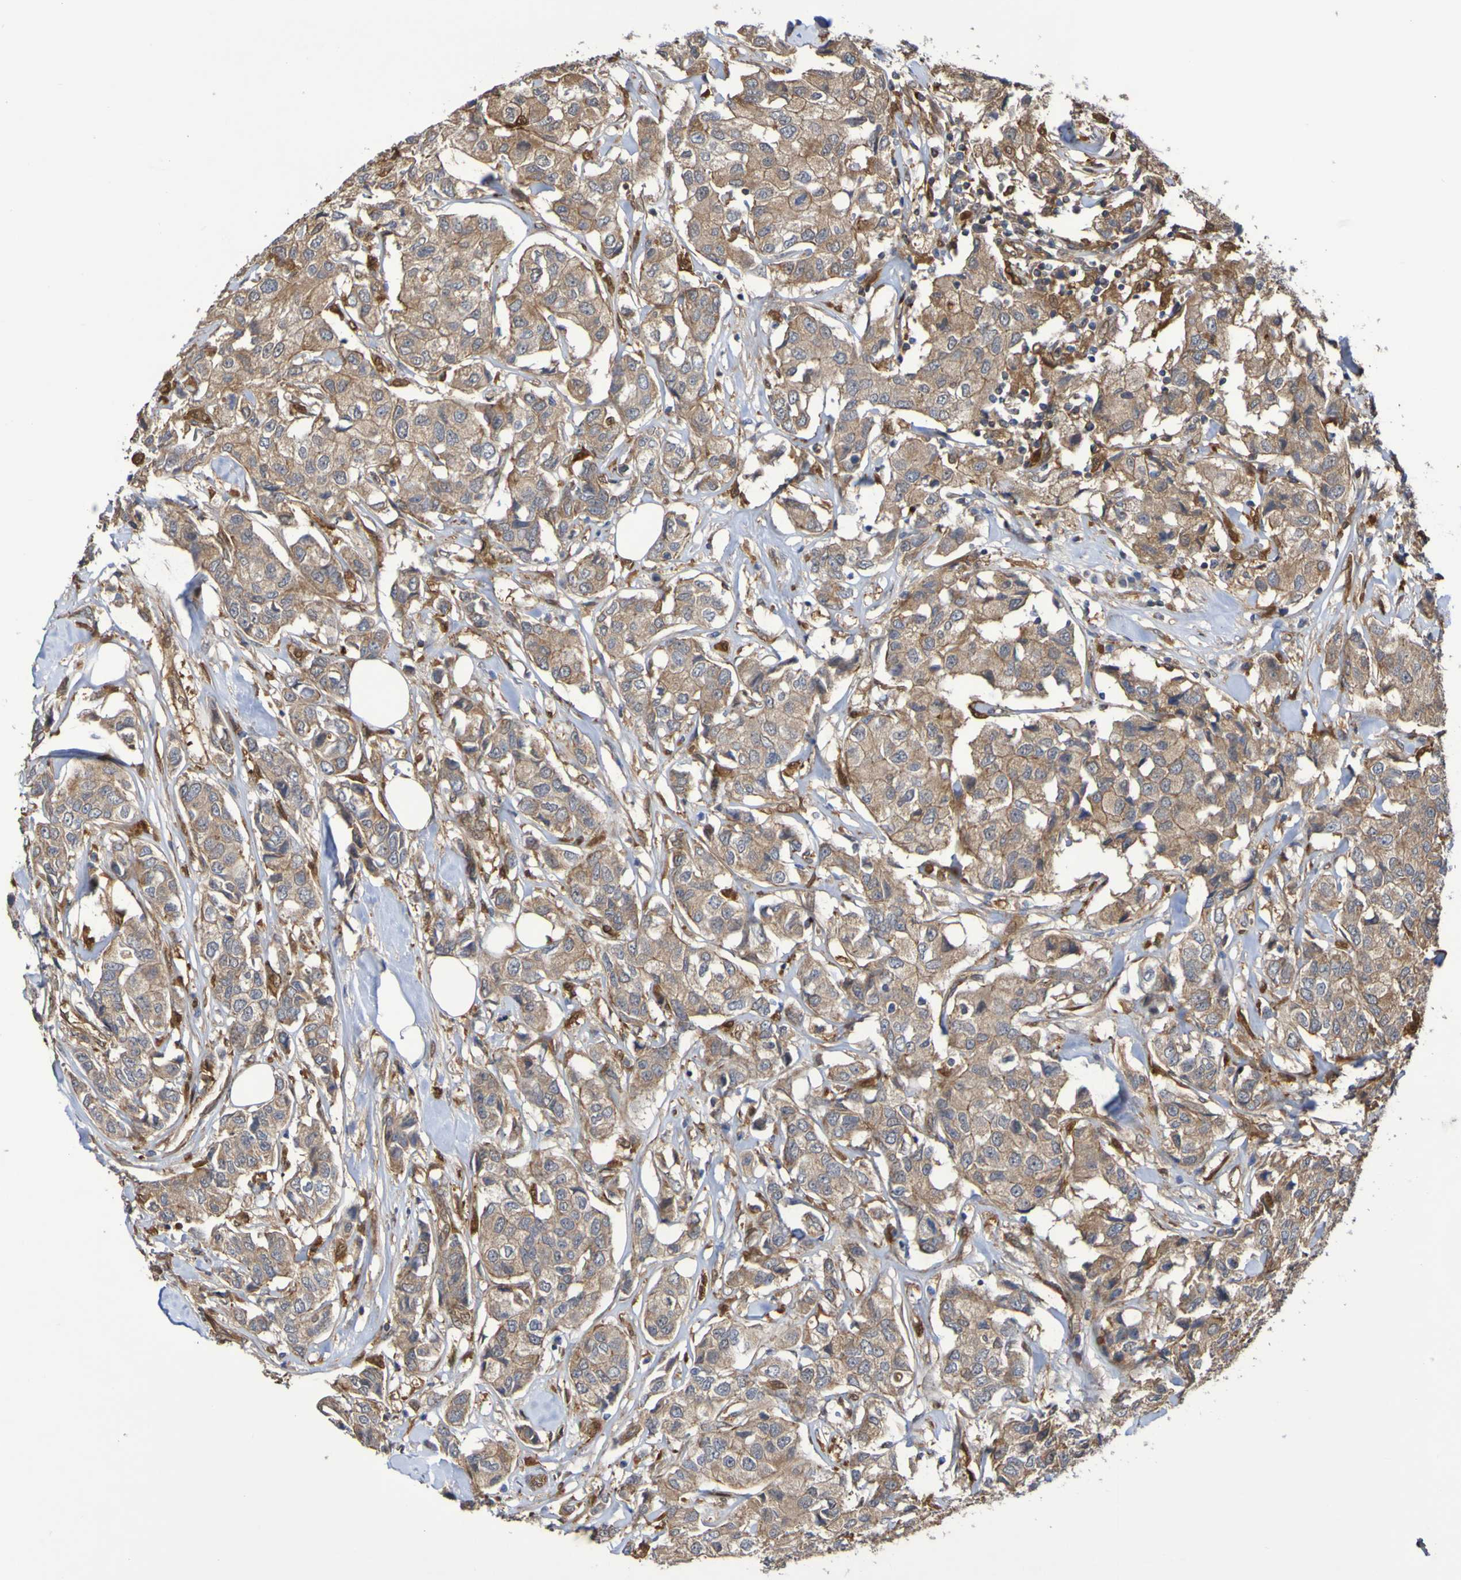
{"staining": {"intensity": "moderate", "quantity": ">75%", "location": "cytoplasmic/membranous"}, "tissue": "breast cancer", "cell_type": "Tumor cells", "image_type": "cancer", "snomed": [{"axis": "morphology", "description": "Duct carcinoma"}, {"axis": "topography", "description": "Breast"}], "caption": "A brown stain highlights moderate cytoplasmic/membranous positivity of a protein in human breast cancer (infiltrating ductal carcinoma) tumor cells. (Brightfield microscopy of DAB IHC at high magnification).", "gene": "SERPINB6", "patient": {"sex": "female", "age": 80}}